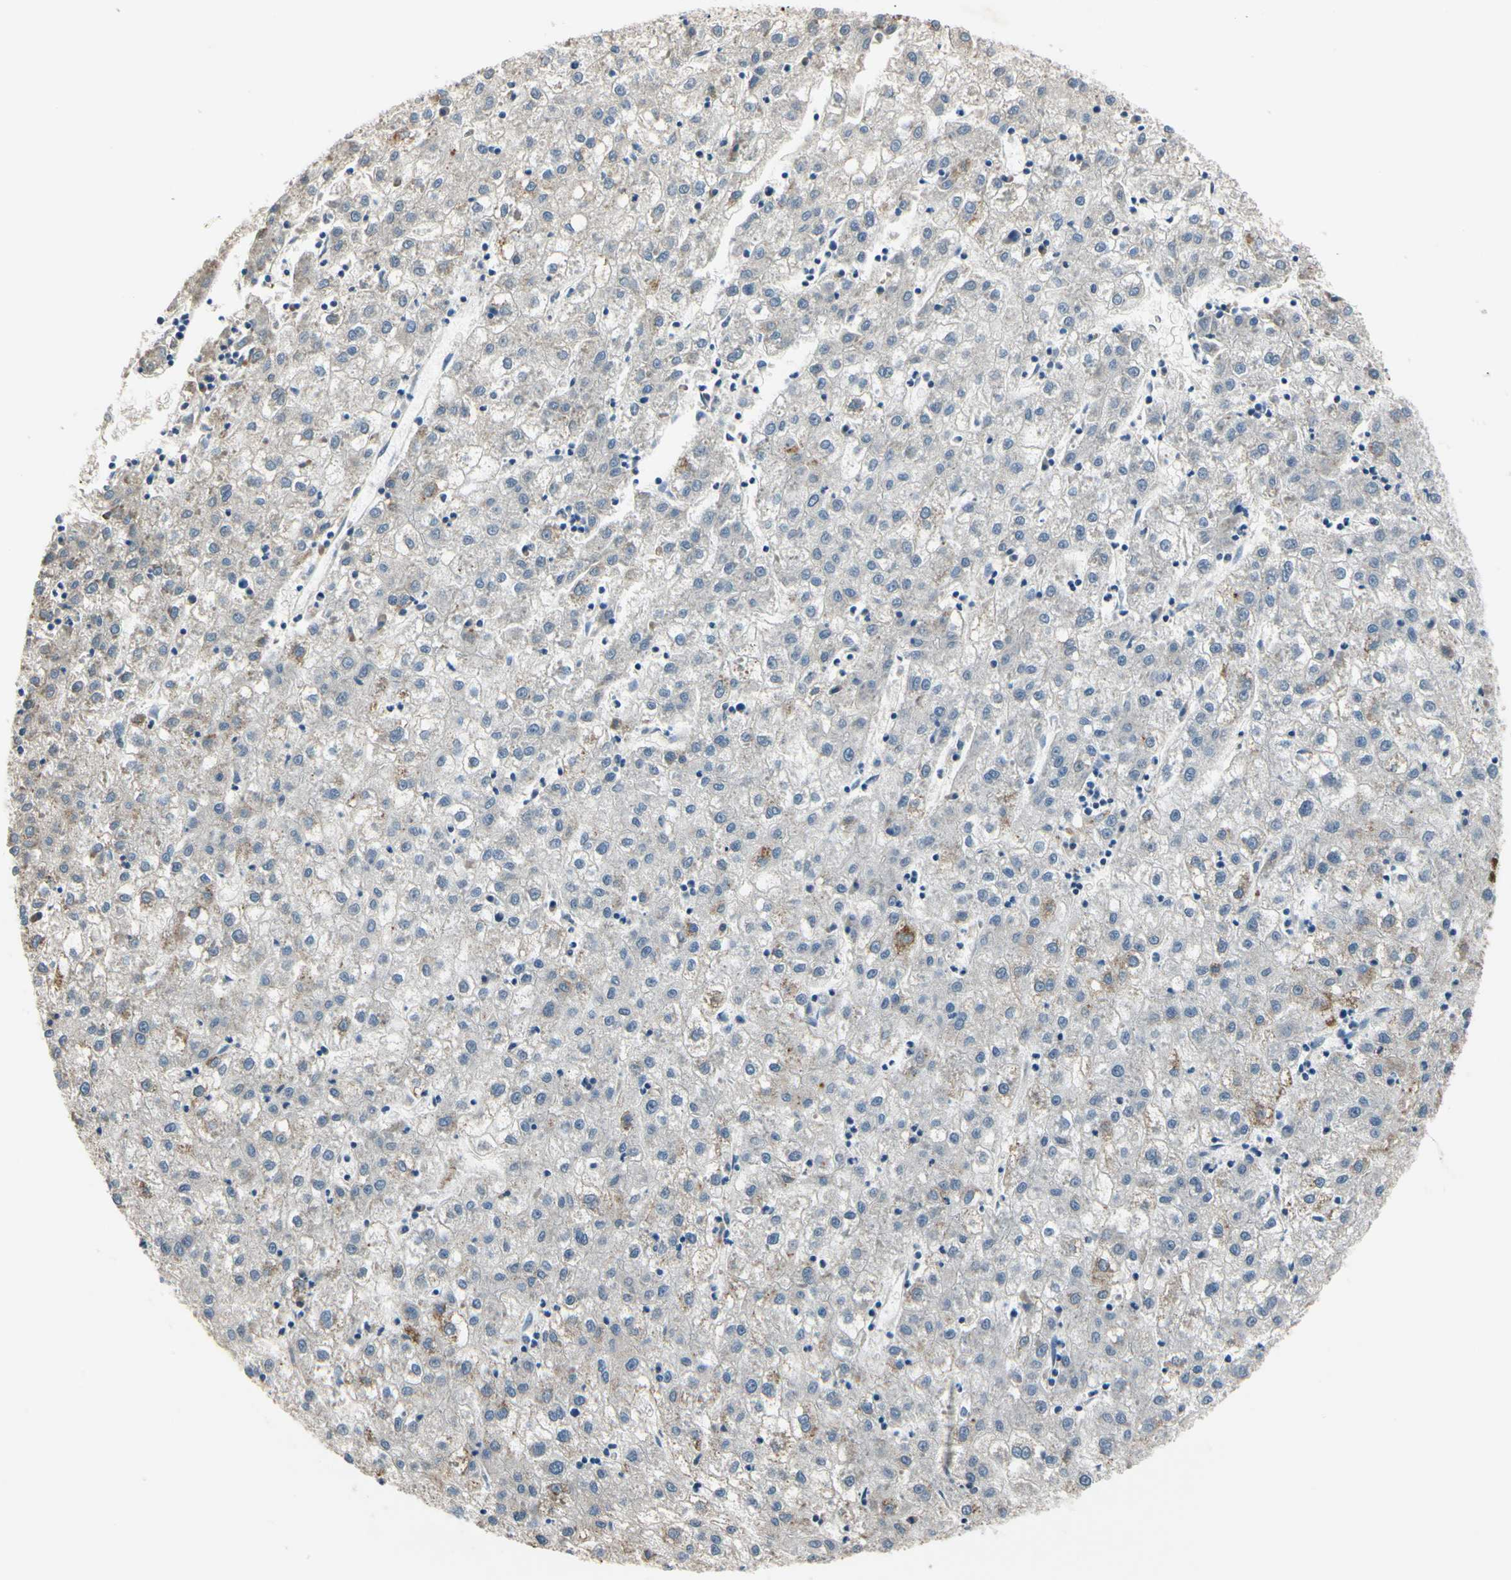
{"staining": {"intensity": "weak", "quantity": "<25%", "location": "cytoplasmic/membranous"}, "tissue": "liver cancer", "cell_type": "Tumor cells", "image_type": "cancer", "snomed": [{"axis": "morphology", "description": "Carcinoma, Hepatocellular, NOS"}, {"axis": "topography", "description": "Liver"}], "caption": "Liver cancer was stained to show a protein in brown. There is no significant positivity in tumor cells.", "gene": "CPA3", "patient": {"sex": "male", "age": 72}}